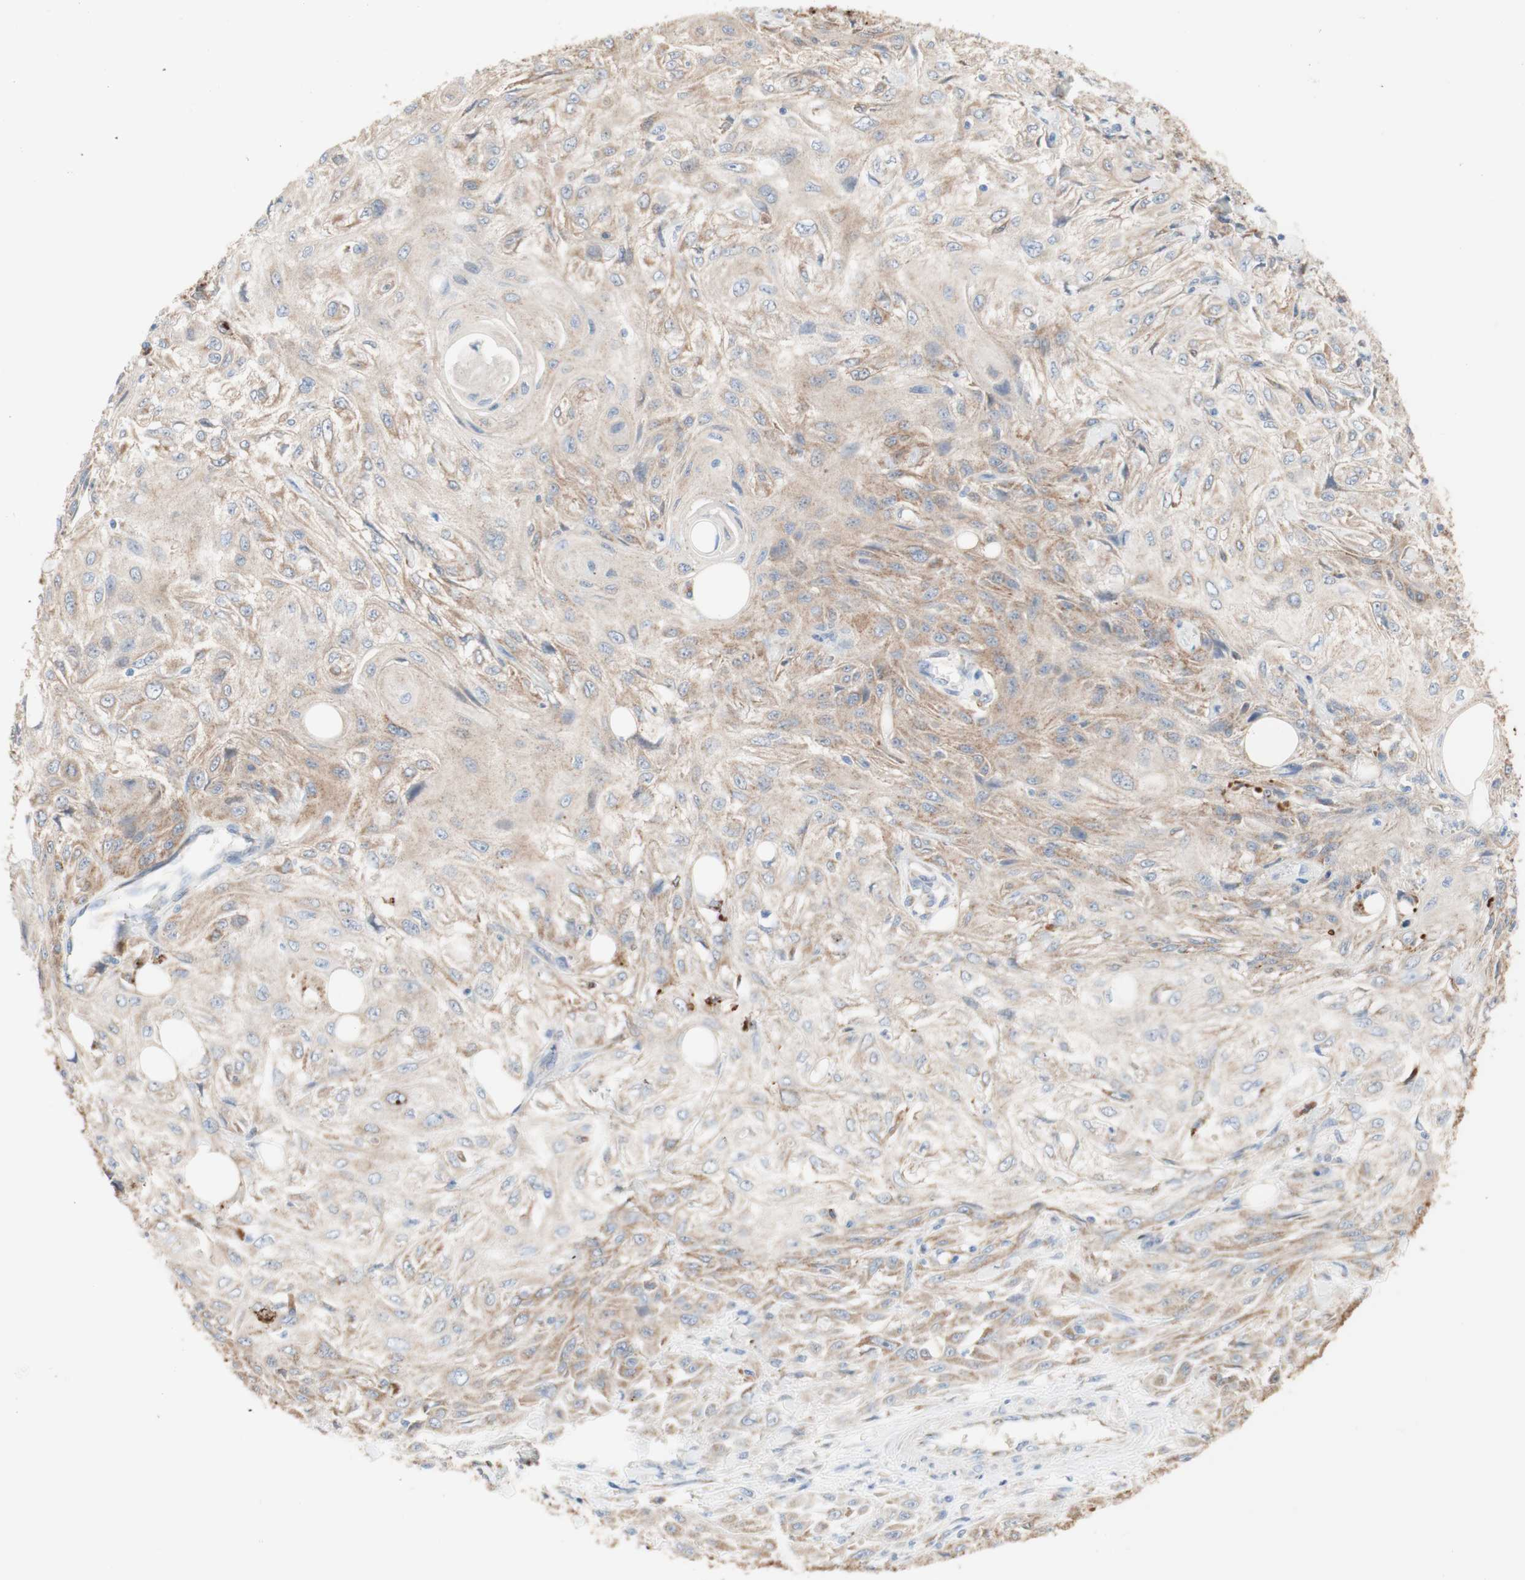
{"staining": {"intensity": "weak", "quantity": ">75%", "location": "cytoplasmic/membranous"}, "tissue": "skin cancer", "cell_type": "Tumor cells", "image_type": "cancer", "snomed": [{"axis": "morphology", "description": "Squamous cell carcinoma, NOS"}, {"axis": "topography", "description": "Skin"}], "caption": "Skin cancer stained with DAB (3,3'-diaminobenzidine) immunohistochemistry (IHC) shows low levels of weak cytoplasmic/membranous expression in about >75% of tumor cells.", "gene": "URB2", "patient": {"sex": "male", "age": 75}}